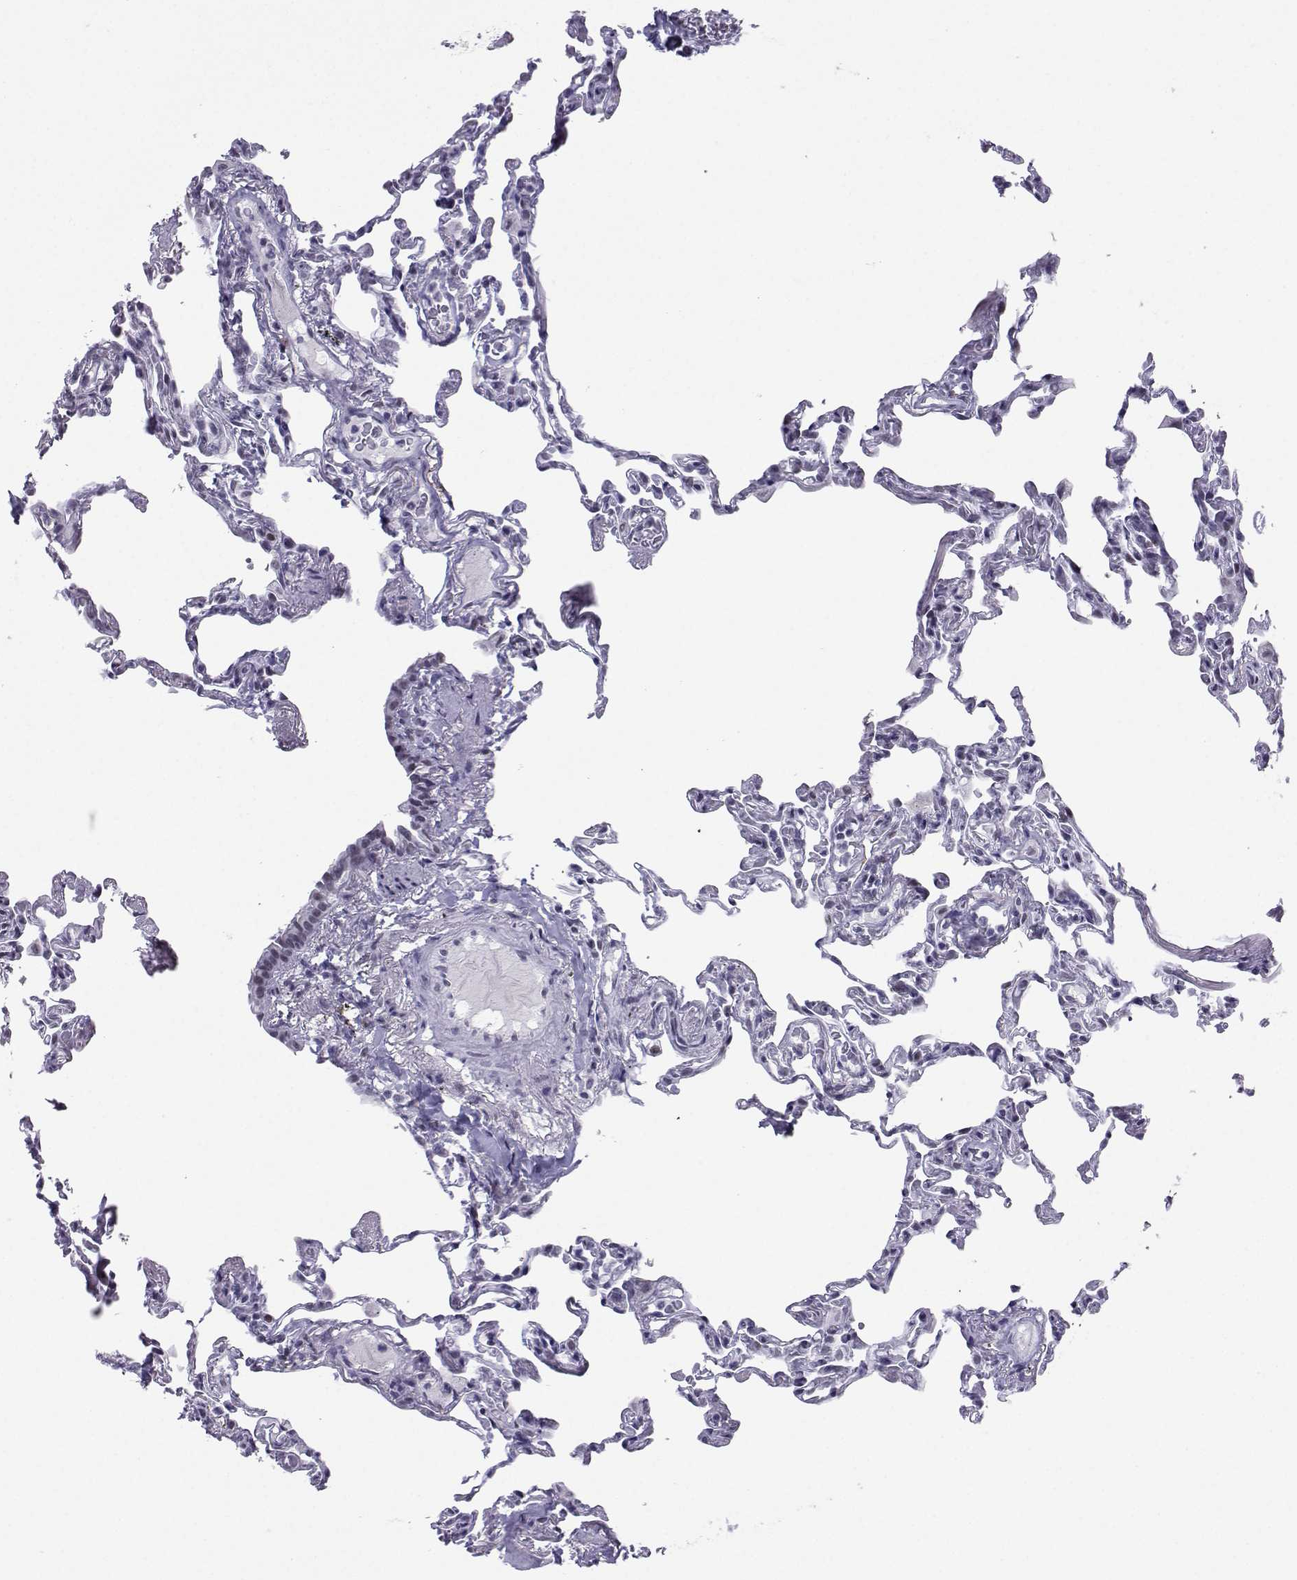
{"staining": {"intensity": "negative", "quantity": "none", "location": "none"}, "tissue": "lung", "cell_type": "Alveolar cells", "image_type": "normal", "snomed": [{"axis": "morphology", "description": "Normal tissue, NOS"}, {"axis": "topography", "description": "Lung"}], "caption": "Immunohistochemical staining of benign lung reveals no significant positivity in alveolar cells.", "gene": "LORICRIN", "patient": {"sex": "female", "age": 57}}